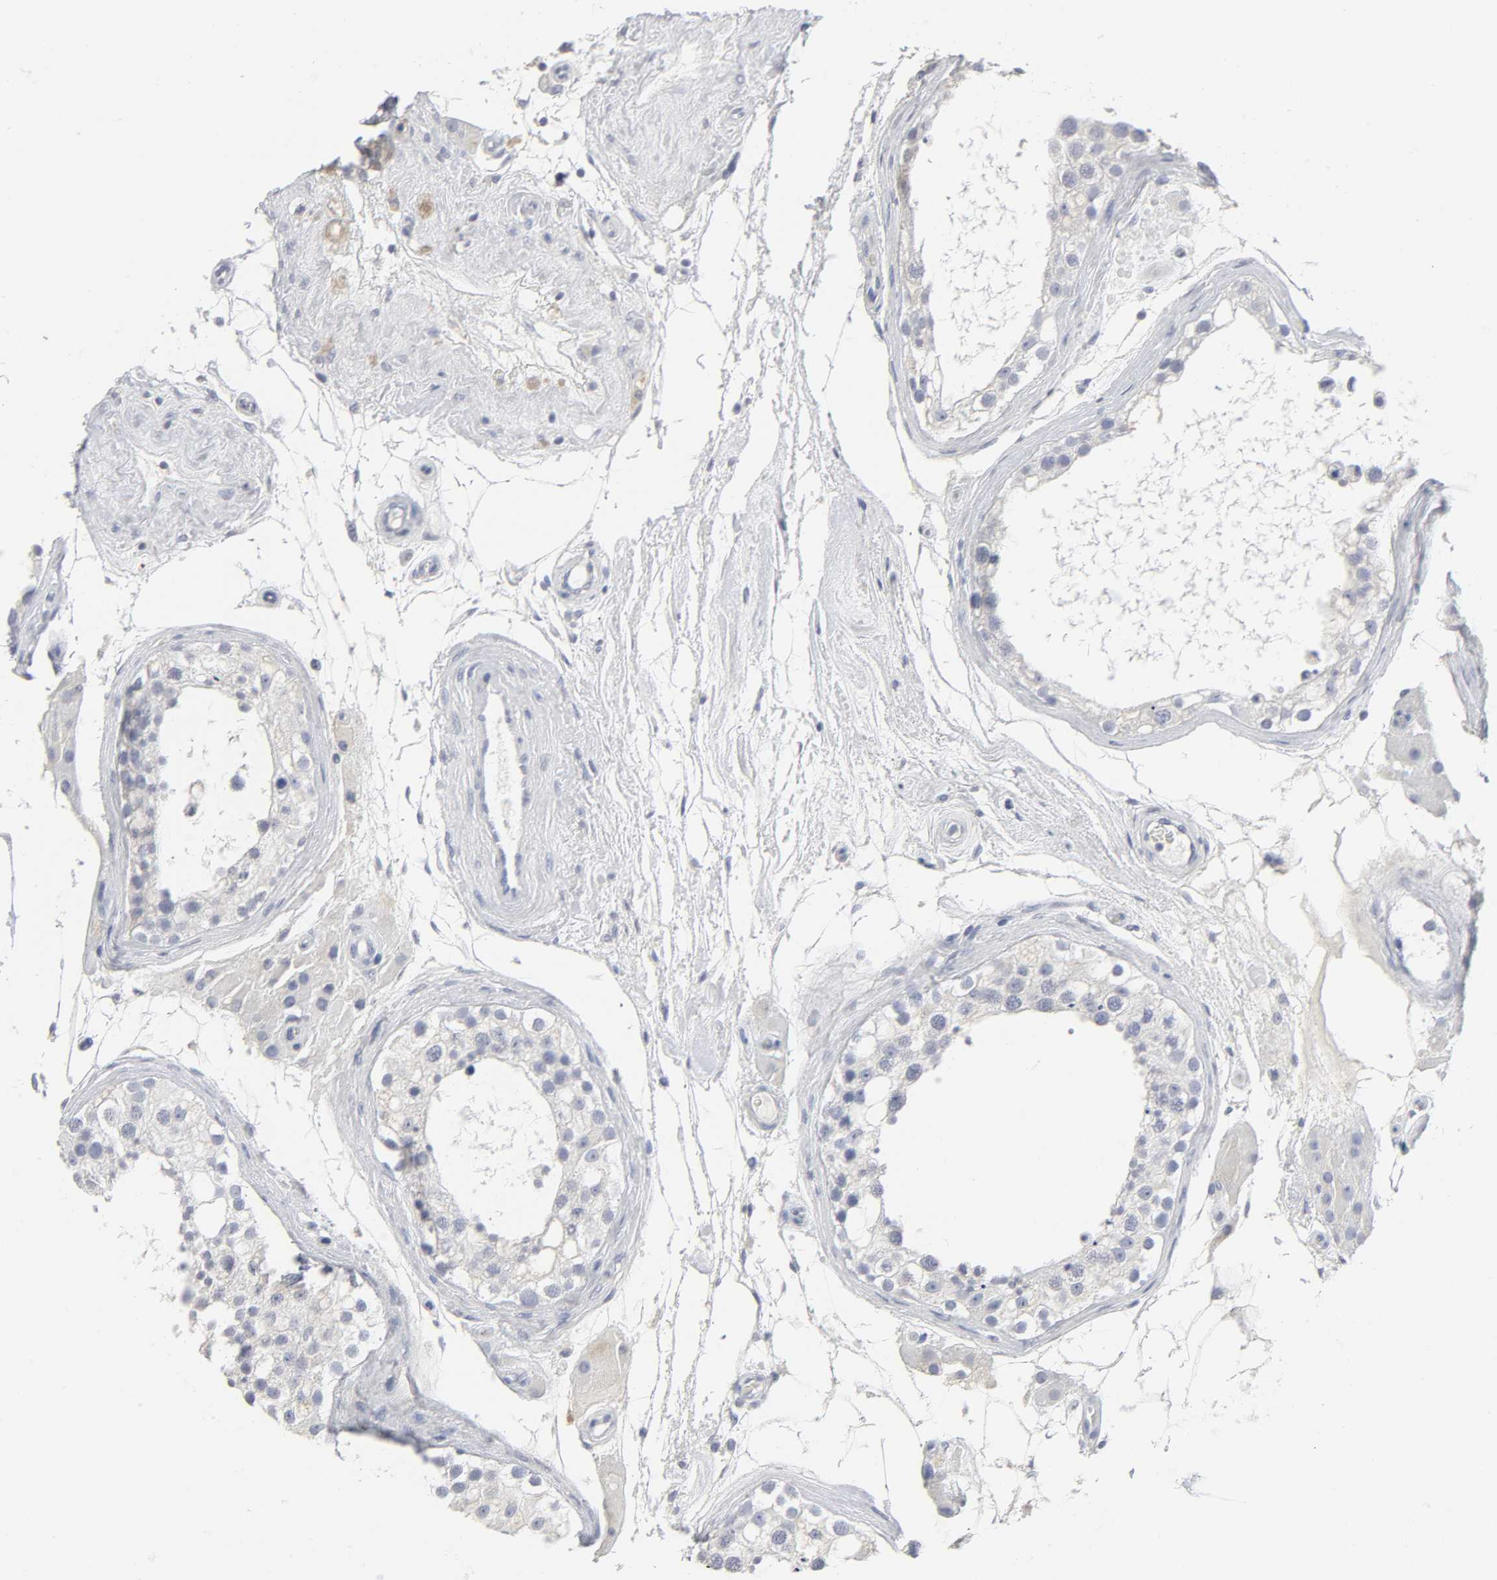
{"staining": {"intensity": "negative", "quantity": "none", "location": "none"}, "tissue": "testis", "cell_type": "Cells in seminiferous ducts", "image_type": "normal", "snomed": [{"axis": "morphology", "description": "Normal tissue, NOS"}, {"axis": "topography", "description": "Testis"}], "caption": "This is an IHC photomicrograph of benign testis. There is no staining in cells in seminiferous ducts.", "gene": "SLCO1B3", "patient": {"sex": "male", "age": 68}}